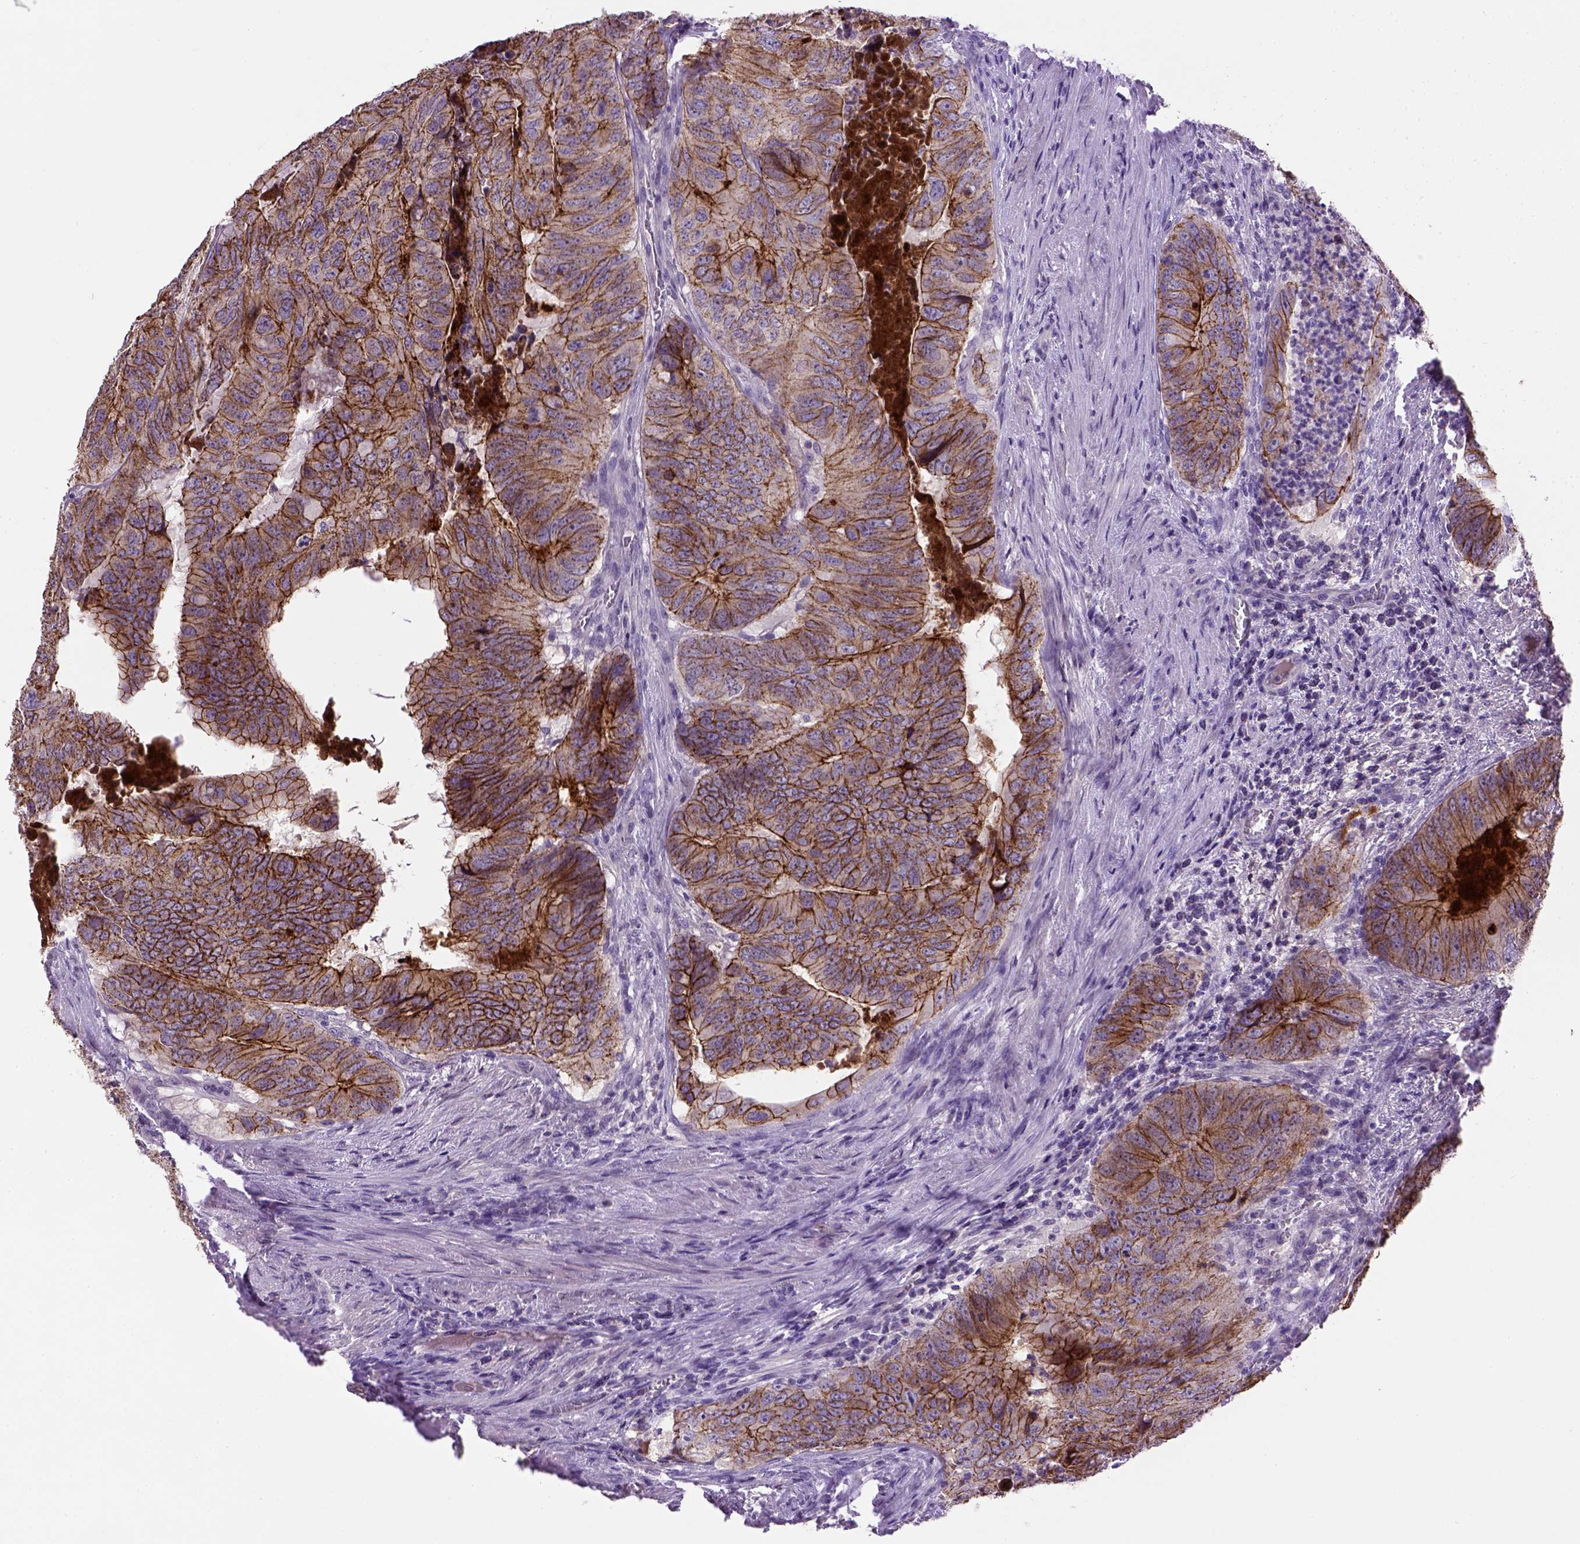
{"staining": {"intensity": "strong", "quantity": ">75%", "location": "cytoplasmic/membranous"}, "tissue": "colorectal cancer", "cell_type": "Tumor cells", "image_type": "cancer", "snomed": [{"axis": "morphology", "description": "Adenocarcinoma, NOS"}, {"axis": "topography", "description": "Colon"}], "caption": "This image displays immunohistochemistry staining of human colorectal cancer, with high strong cytoplasmic/membranous positivity in approximately >75% of tumor cells.", "gene": "CDH1", "patient": {"sex": "male", "age": 79}}